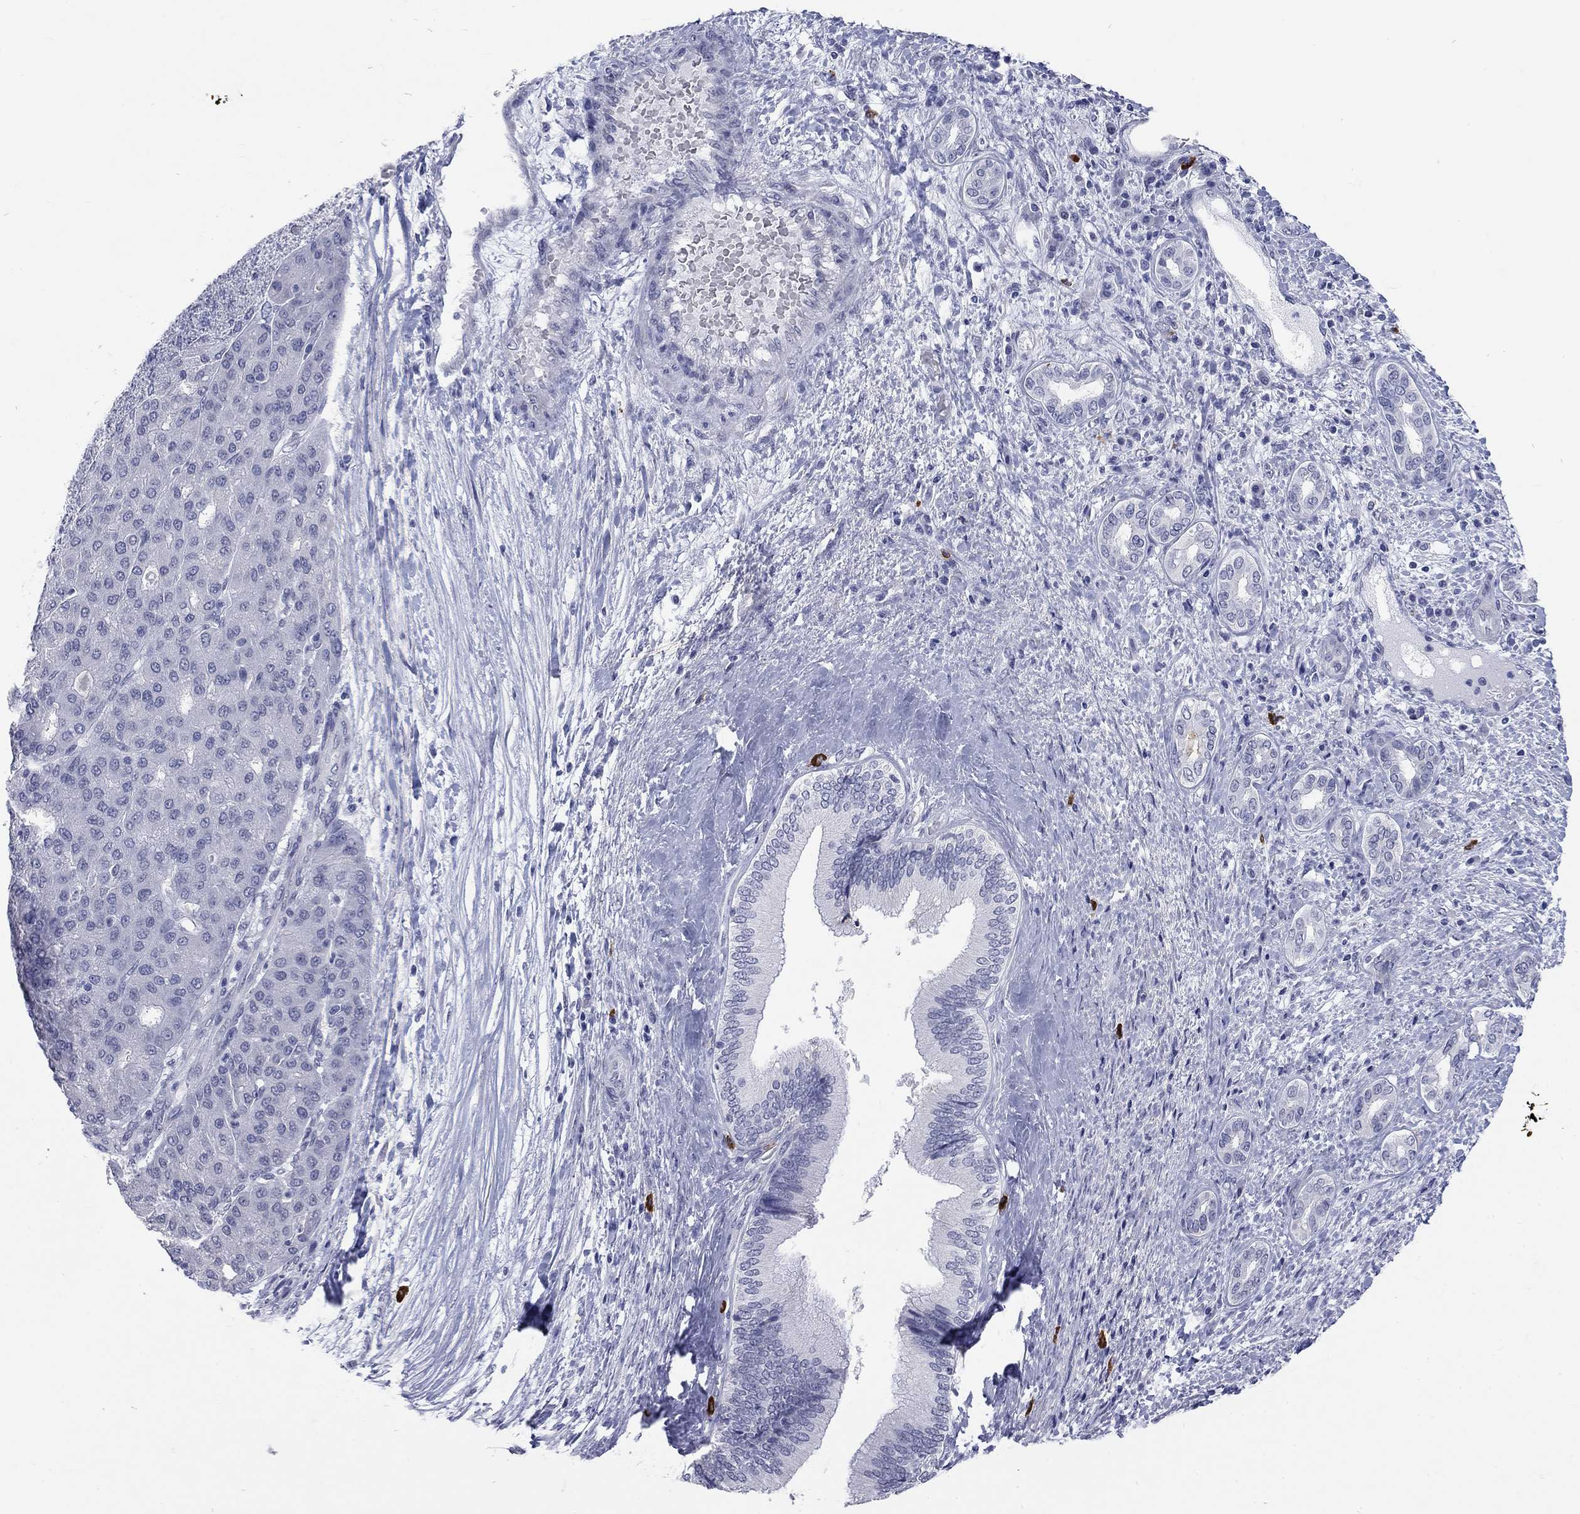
{"staining": {"intensity": "negative", "quantity": "none", "location": "none"}, "tissue": "liver cancer", "cell_type": "Tumor cells", "image_type": "cancer", "snomed": [{"axis": "morphology", "description": "Carcinoma, Hepatocellular, NOS"}, {"axis": "topography", "description": "Liver"}], "caption": "Liver hepatocellular carcinoma stained for a protein using immunohistochemistry shows no positivity tumor cells.", "gene": "ECEL1", "patient": {"sex": "male", "age": 65}}